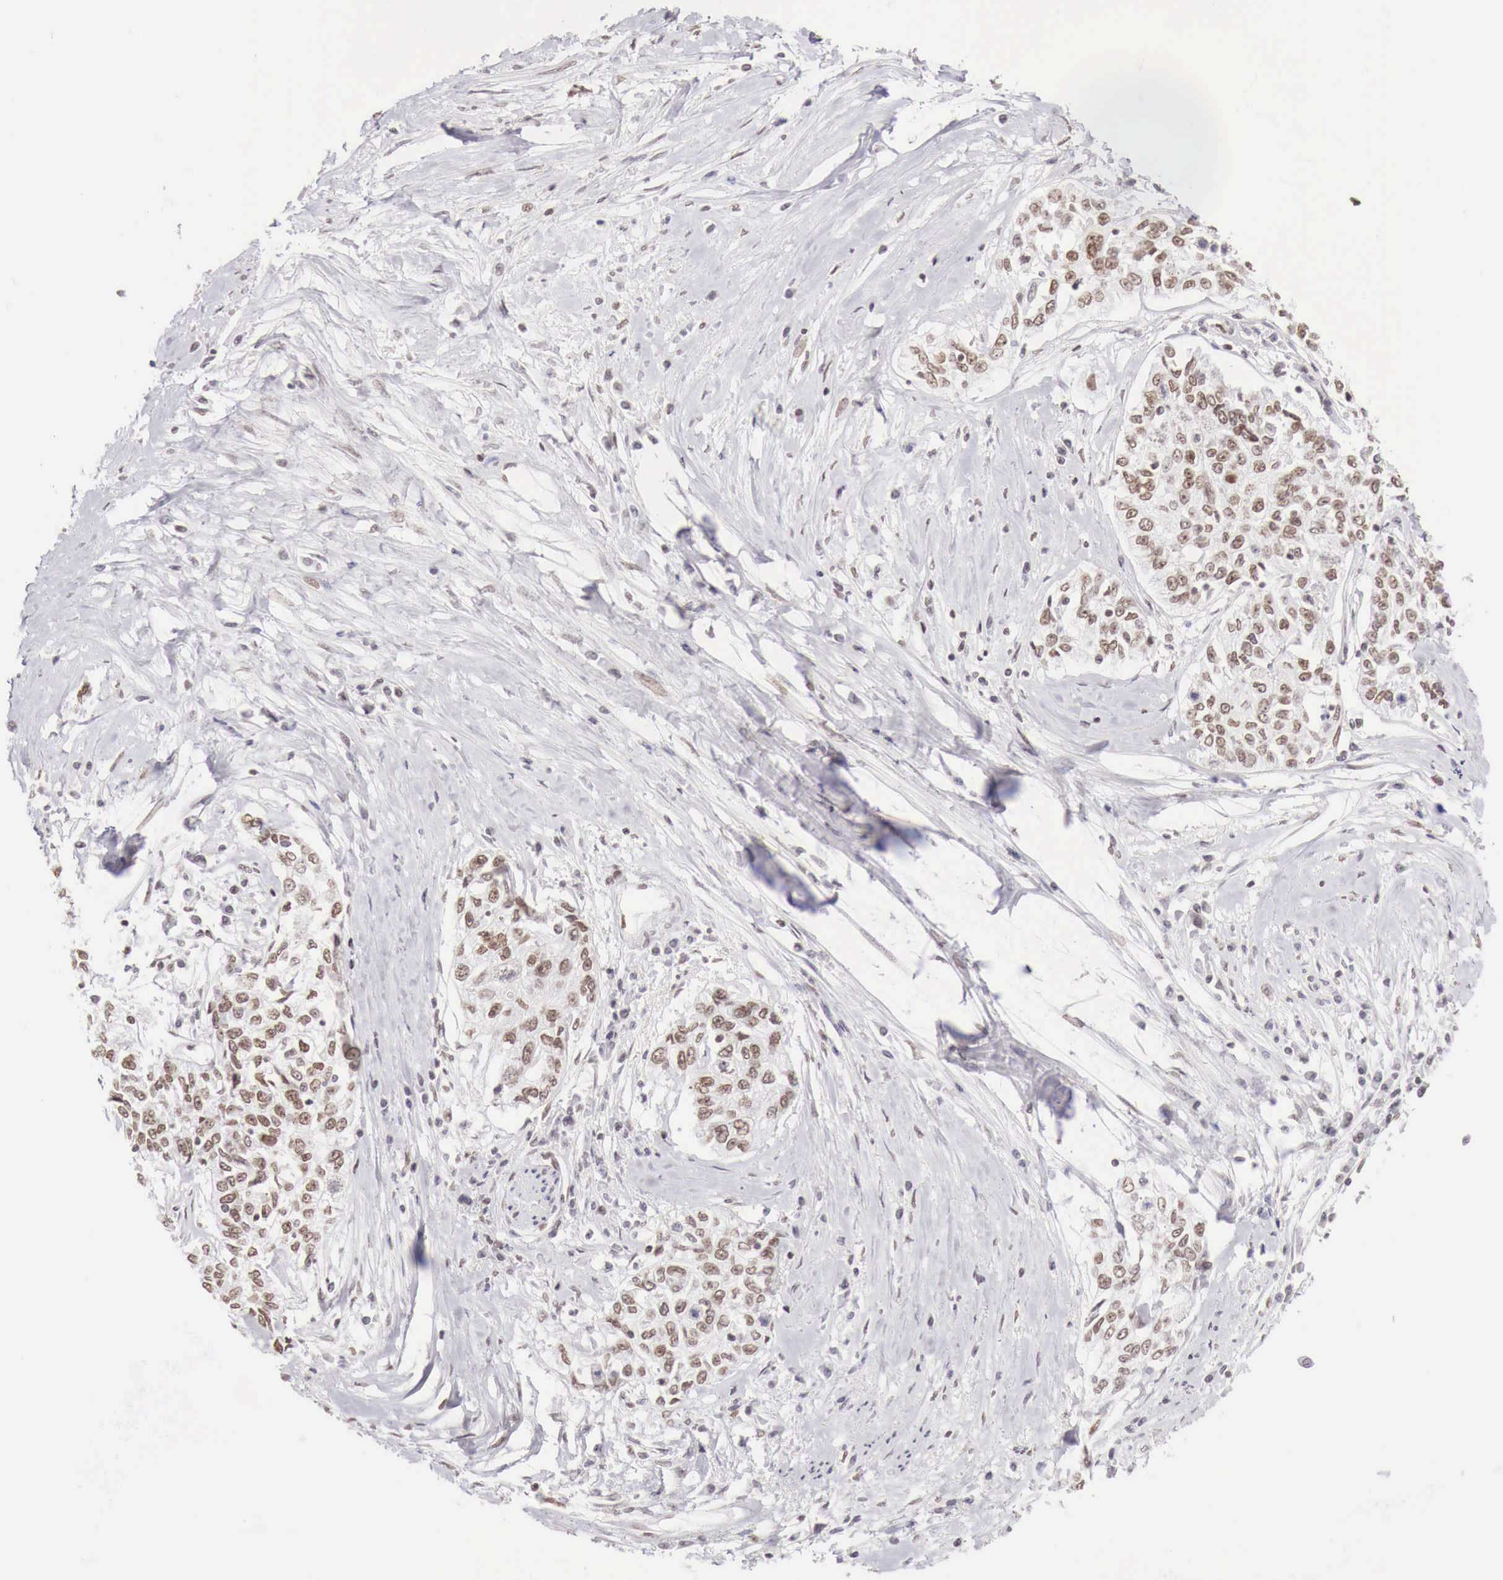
{"staining": {"intensity": "moderate", "quantity": "25%-75%", "location": "nuclear"}, "tissue": "cervical cancer", "cell_type": "Tumor cells", "image_type": "cancer", "snomed": [{"axis": "morphology", "description": "Squamous cell carcinoma, NOS"}, {"axis": "topography", "description": "Cervix"}], "caption": "A medium amount of moderate nuclear positivity is identified in approximately 25%-75% of tumor cells in squamous cell carcinoma (cervical) tissue. The staining was performed using DAB (3,3'-diaminobenzidine), with brown indicating positive protein expression. Nuclei are stained blue with hematoxylin.", "gene": "PHF14", "patient": {"sex": "female", "age": 57}}